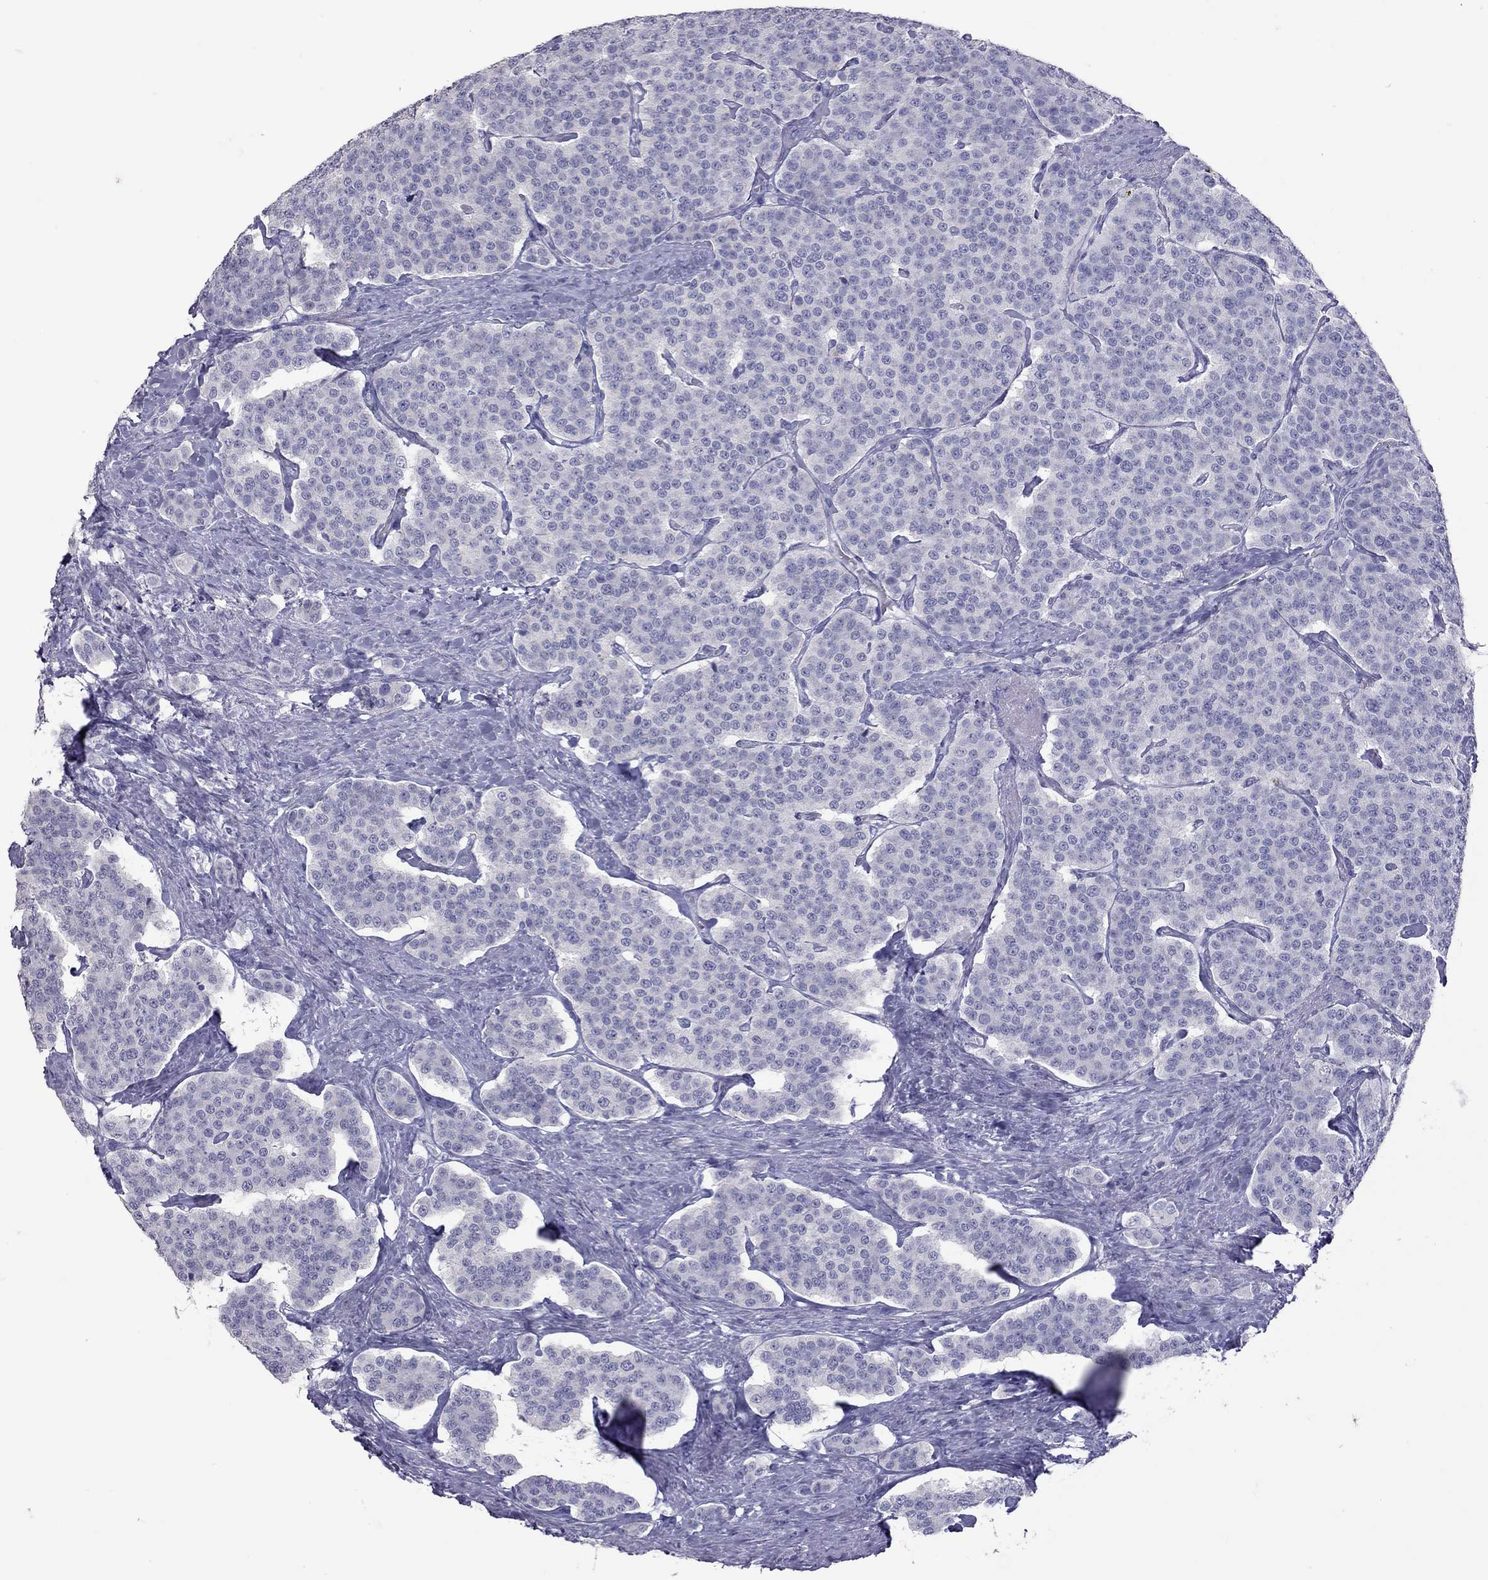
{"staining": {"intensity": "negative", "quantity": "none", "location": "none"}, "tissue": "carcinoid", "cell_type": "Tumor cells", "image_type": "cancer", "snomed": [{"axis": "morphology", "description": "Carcinoid, malignant, NOS"}, {"axis": "topography", "description": "Small intestine"}], "caption": "High power microscopy photomicrograph of an immunohistochemistry (IHC) photomicrograph of carcinoid (malignant), revealing no significant expression in tumor cells.", "gene": "MUC16", "patient": {"sex": "female", "age": 58}}